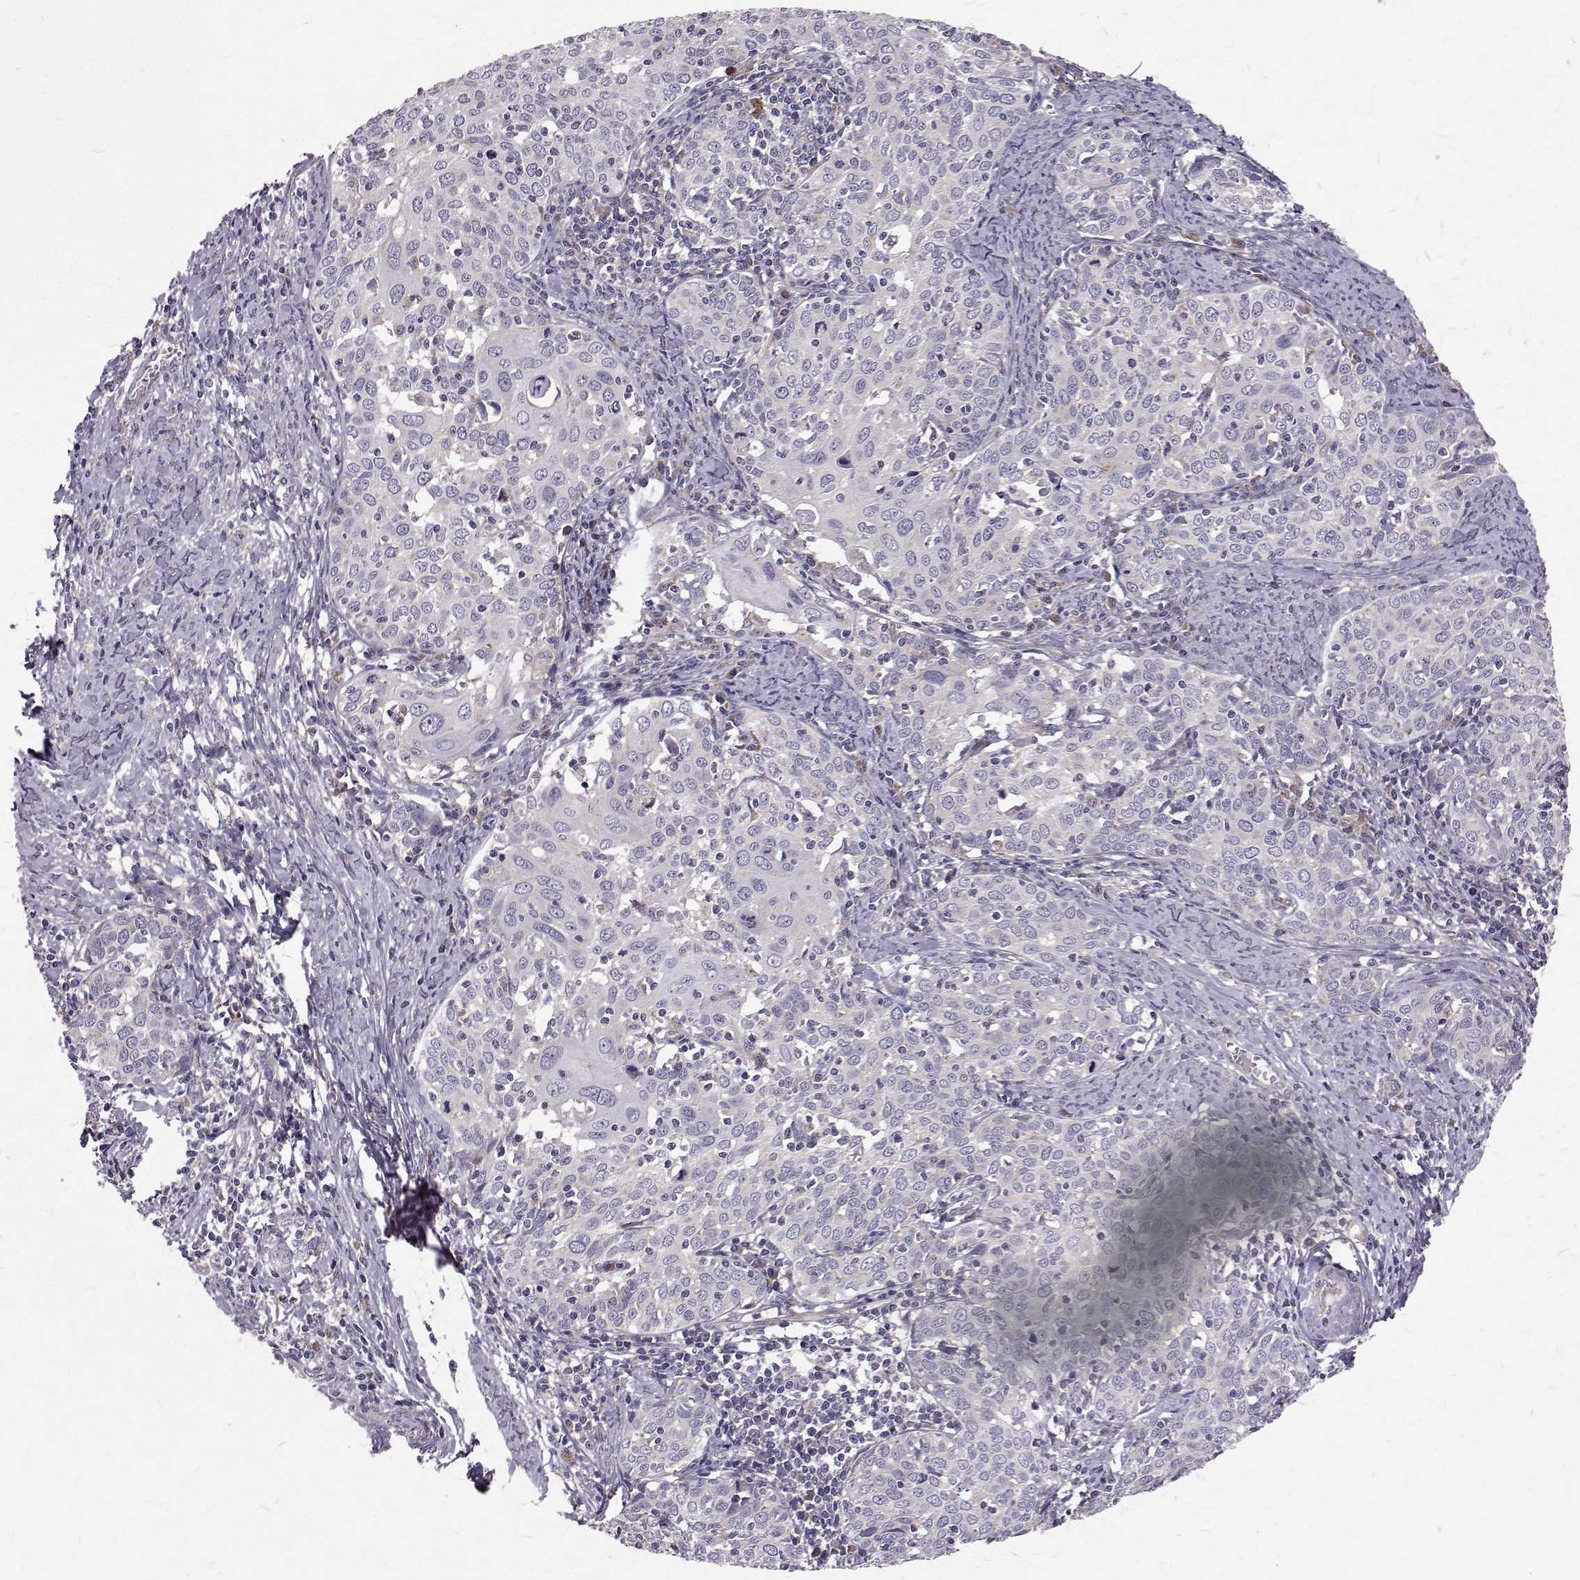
{"staining": {"intensity": "negative", "quantity": "none", "location": "none"}, "tissue": "cervical cancer", "cell_type": "Tumor cells", "image_type": "cancer", "snomed": [{"axis": "morphology", "description": "Squamous cell carcinoma, NOS"}, {"axis": "topography", "description": "Cervix"}], "caption": "DAB immunohistochemical staining of human cervical cancer (squamous cell carcinoma) shows no significant staining in tumor cells. (DAB (3,3'-diaminobenzidine) immunohistochemistry (IHC), high magnification).", "gene": "ARFGAP1", "patient": {"sex": "female", "age": 62}}